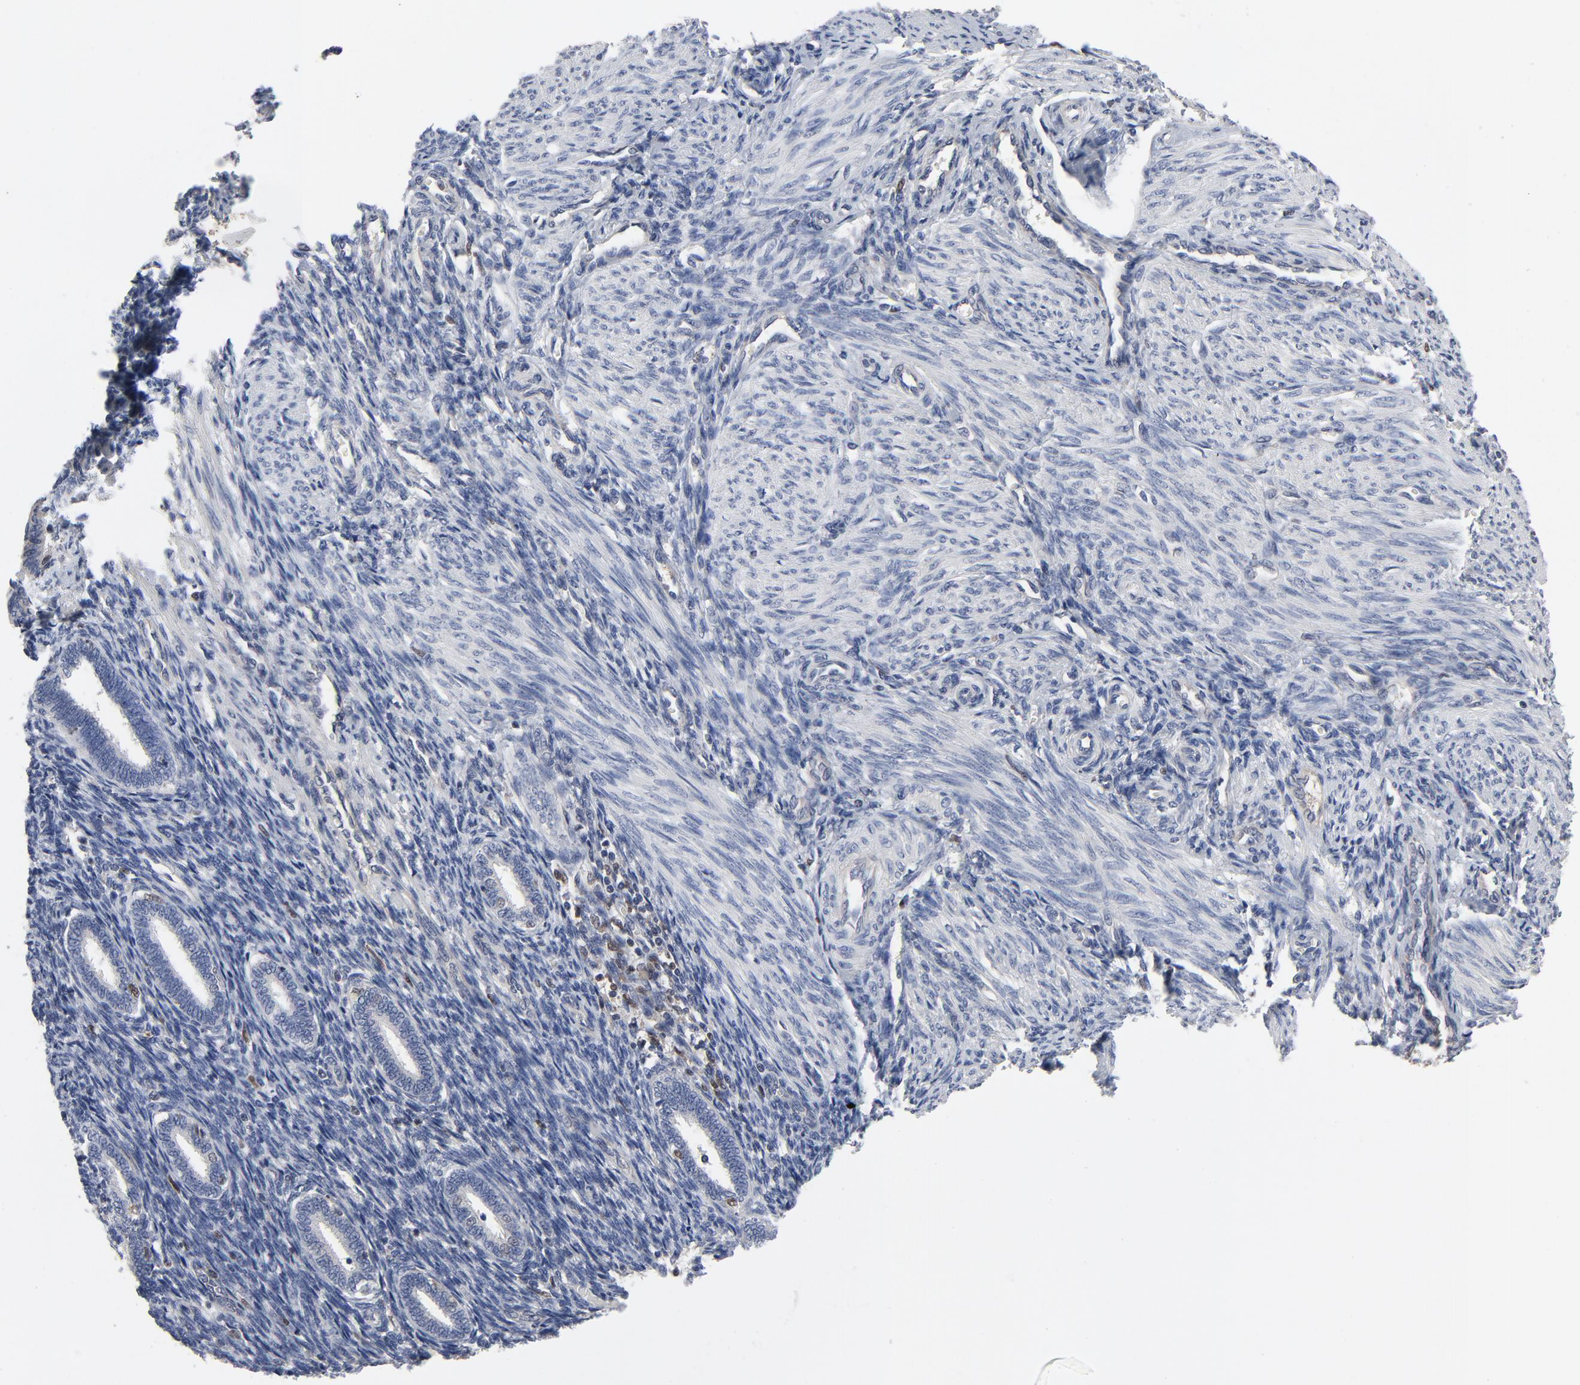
{"staining": {"intensity": "negative", "quantity": "none", "location": "none"}, "tissue": "endometrium", "cell_type": "Cells in endometrial stroma", "image_type": "normal", "snomed": [{"axis": "morphology", "description": "Normal tissue, NOS"}, {"axis": "topography", "description": "Endometrium"}], "caption": "An immunohistochemistry (IHC) micrograph of unremarkable endometrium is shown. There is no staining in cells in endometrial stroma of endometrium. (Immunohistochemistry, brightfield microscopy, high magnification).", "gene": "NFKB1", "patient": {"sex": "female", "age": 27}}